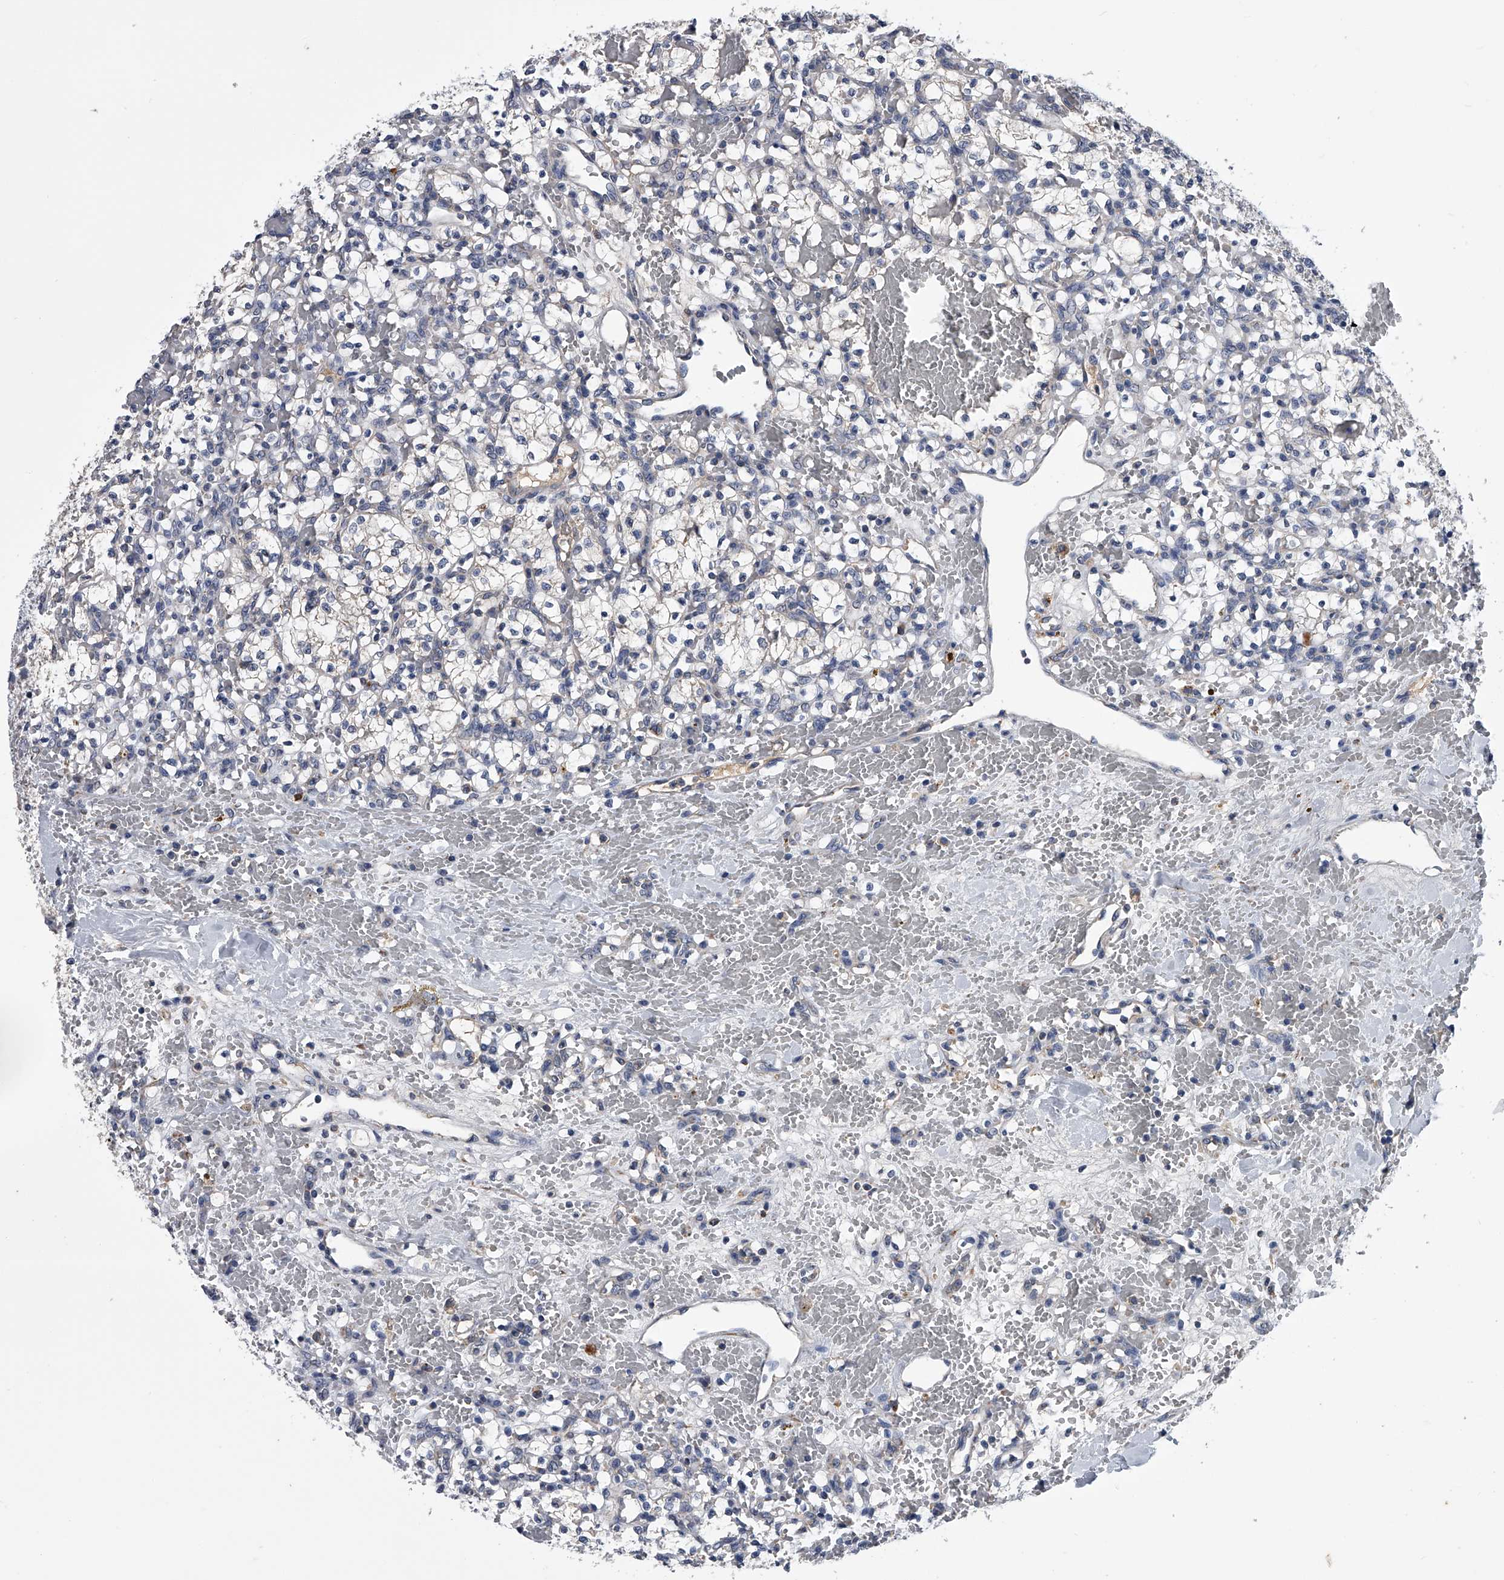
{"staining": {"intensity": "negative", "quantity": "none", "location": "none"}, "tissue": "renal cancer", "cell_type": "Tumor cells", "image_type": "cancer", "snomed": [{"axis": "morphology", "description": "Adenocarcinoma, NOS"}, {"axis": "topography", "description": "Kidney"}], "caption": "Immunohistochemistry (IHC) image of neoplastic tissue: human renal cancer stained with DAB (3,3'-diaminobenzidine) exhibits no significant protein positivity in tumor cells.", "gene": "OAT", "patient": {"sex": "female", "age": 60}}